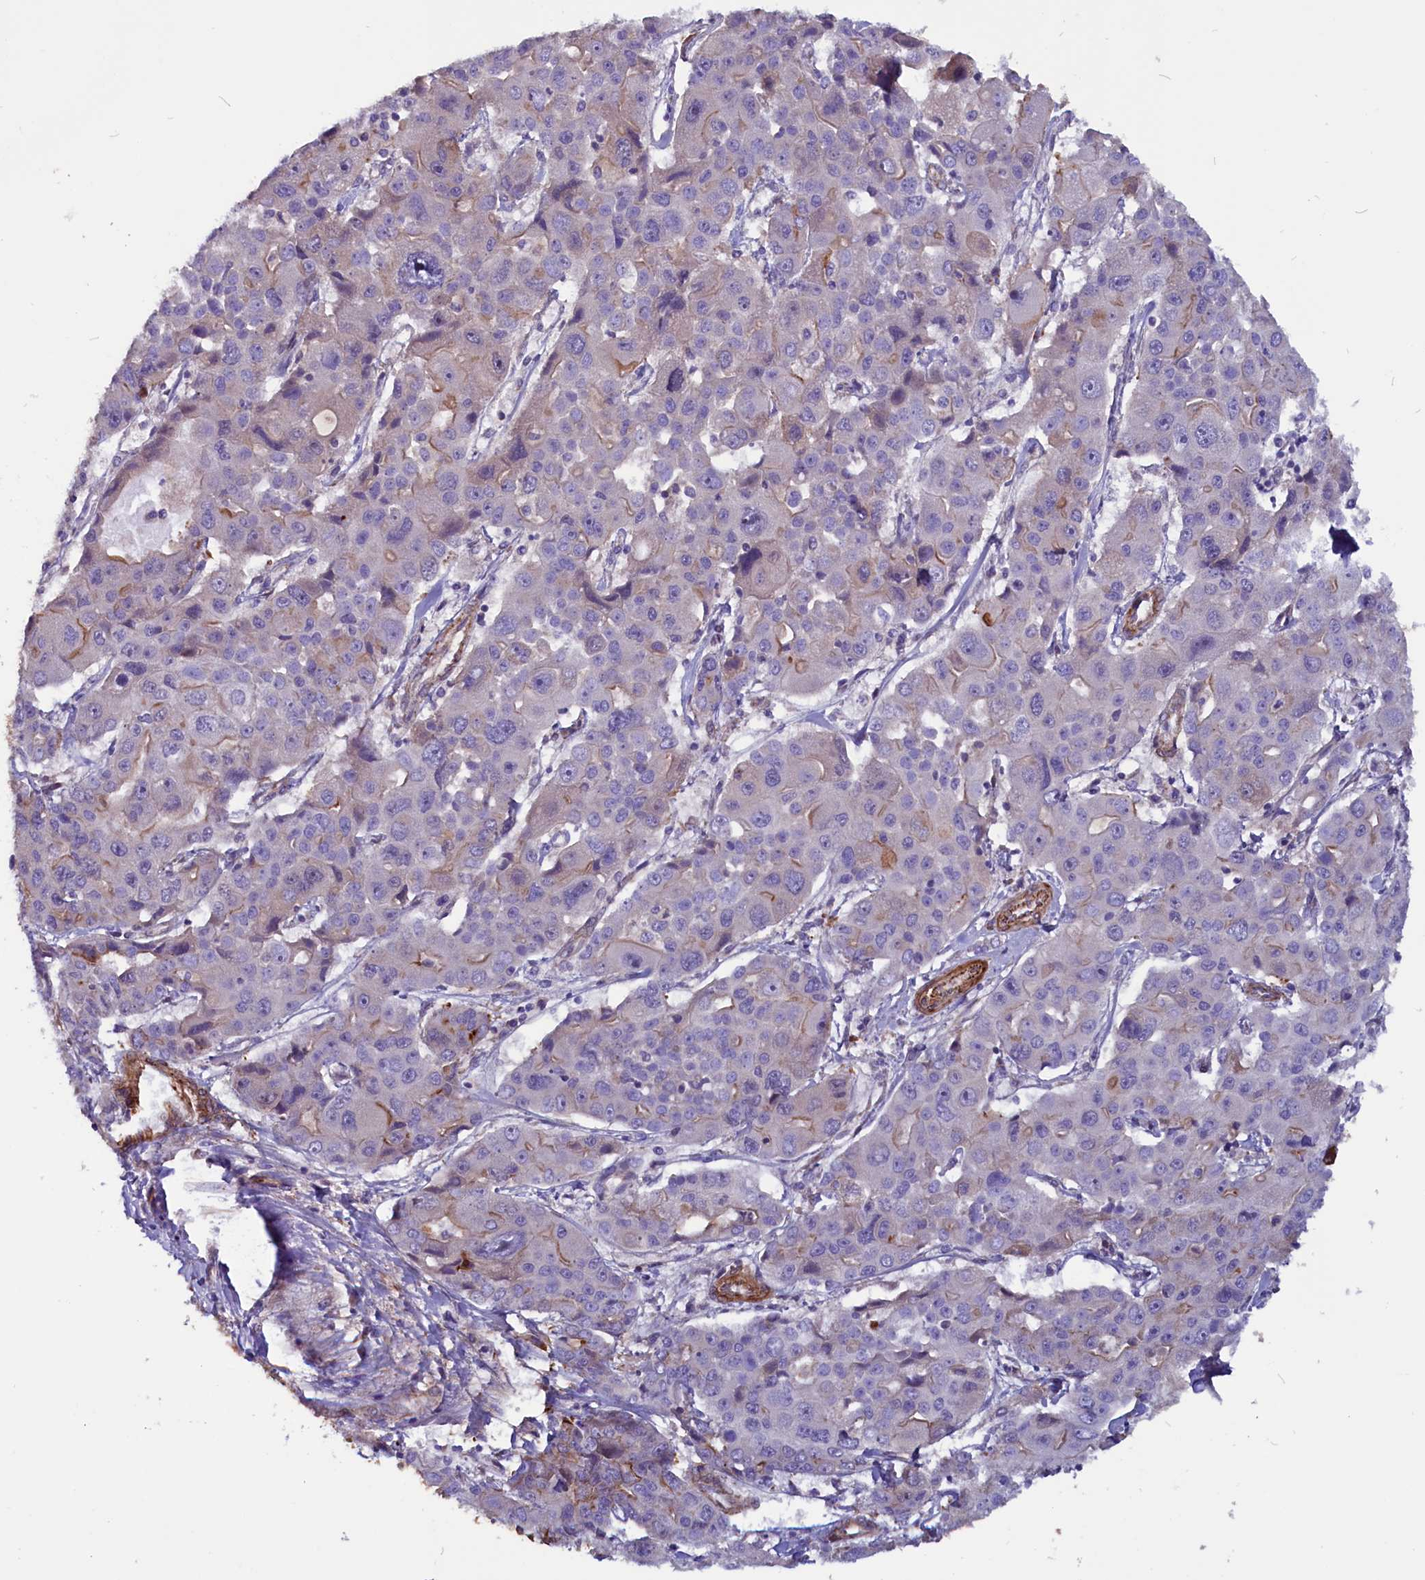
{"staining": {"intensity": "weak", "quantity": "<25%", "location": "cytoplasmic/membranous"}, "tissue": "liver cancer", "cell_type": "Tumor cells", "image_type": "cancer", "snomed": [{"axis": "morphology", "description": "Cholangiocarcinoma"}, {"axis": "topography", "description": "Liver"}], "caption": "Tumor cells show no significant expression in liver cholangiocarcinoma.", "gene": "ZNF749", "patient": {"sex": "male", "age": 67}}